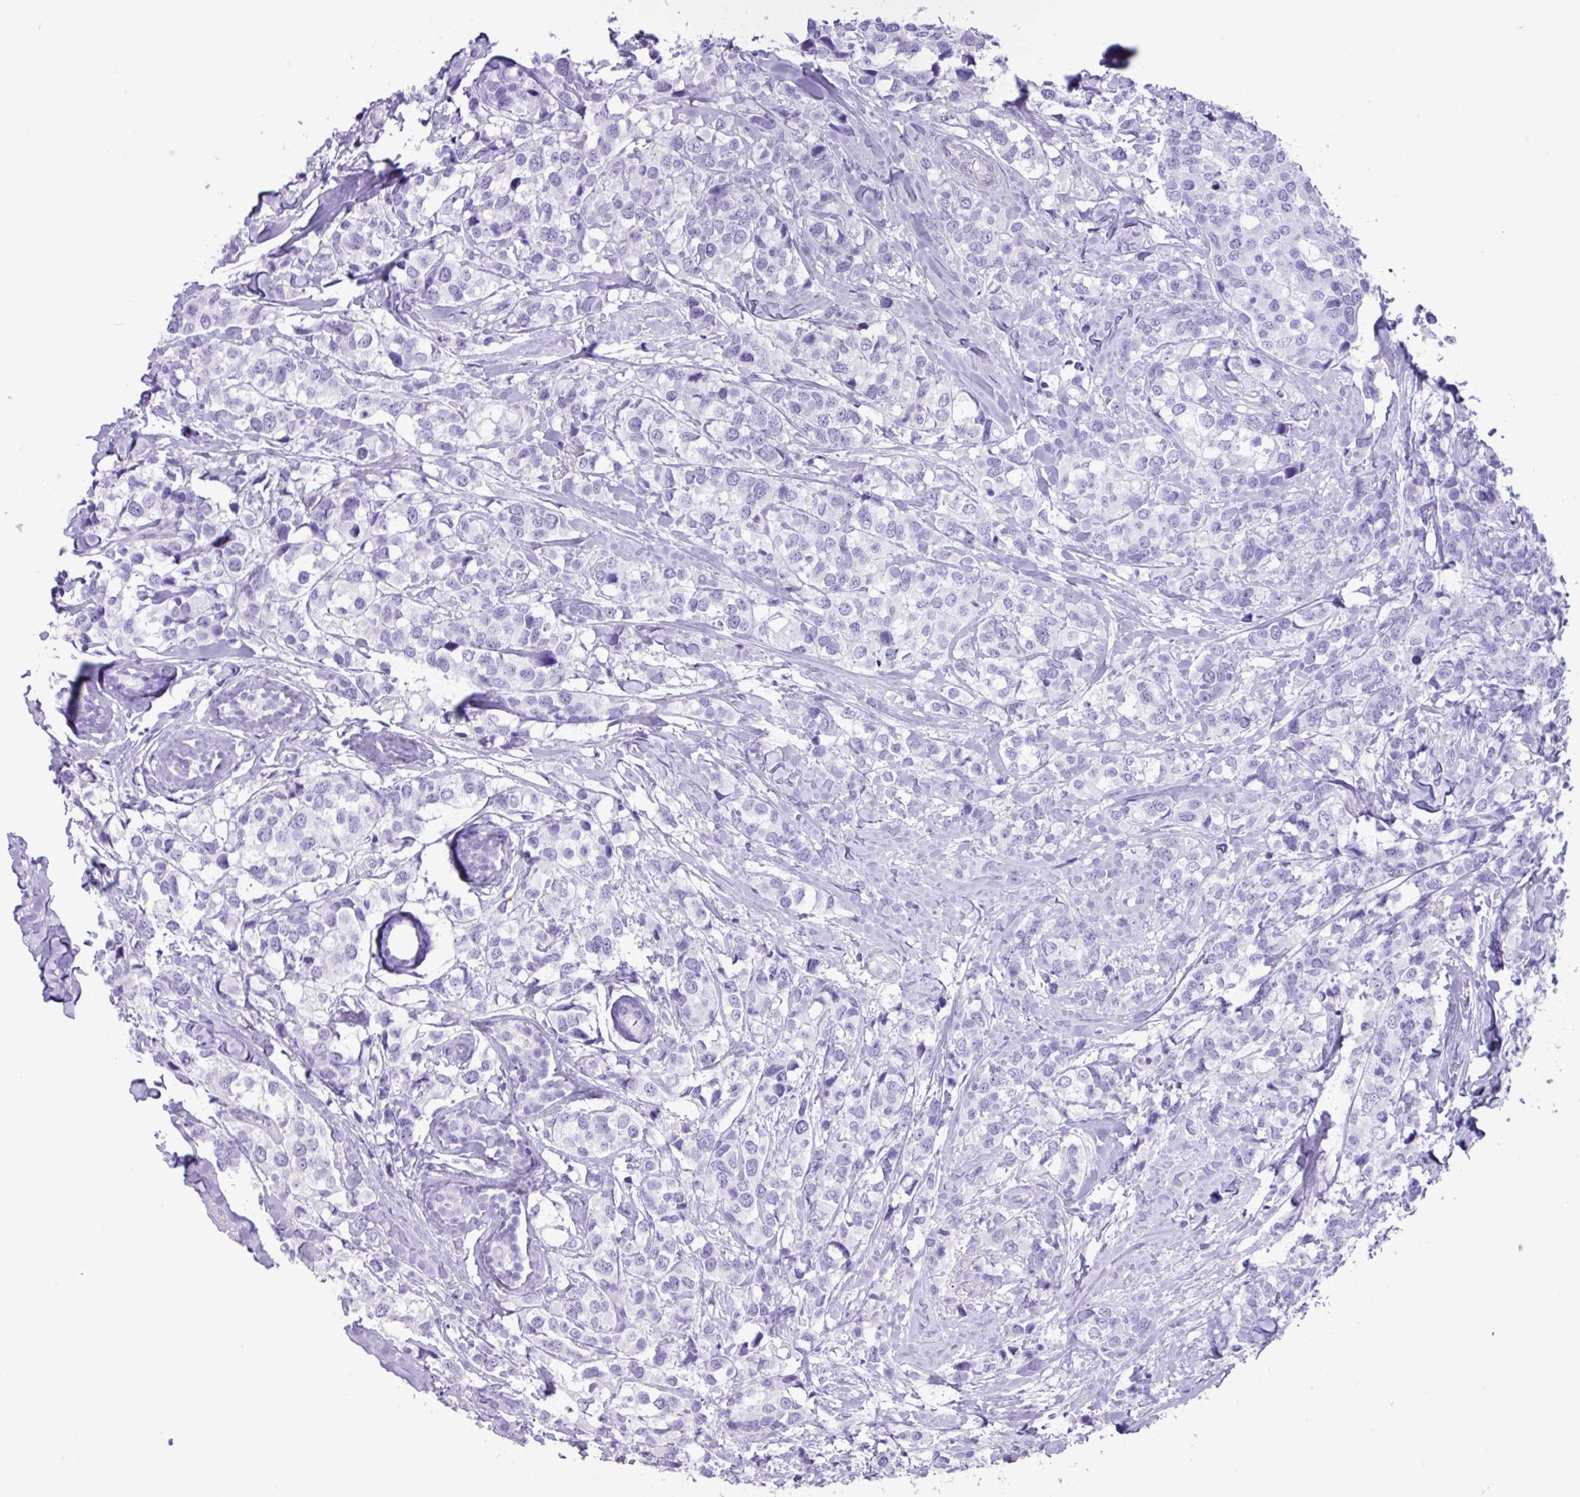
{"staining": {"intensity": "negative", "quantity": "none", "location": "none"}, "tissue": "breast cancer", "cell_type": "Tumor cells", "image_type": "cancer", "snomed": [{"axis": "morphology", "description": "Lobular carcinoma"}, {"axis": "topography", "description": "Breast"}], "caption": "Tumor cells show no significant staining in breast cancer (lobular carcinoma).", "gene": "CKMT2", "patient": {"sex": "female", "age": 59}}